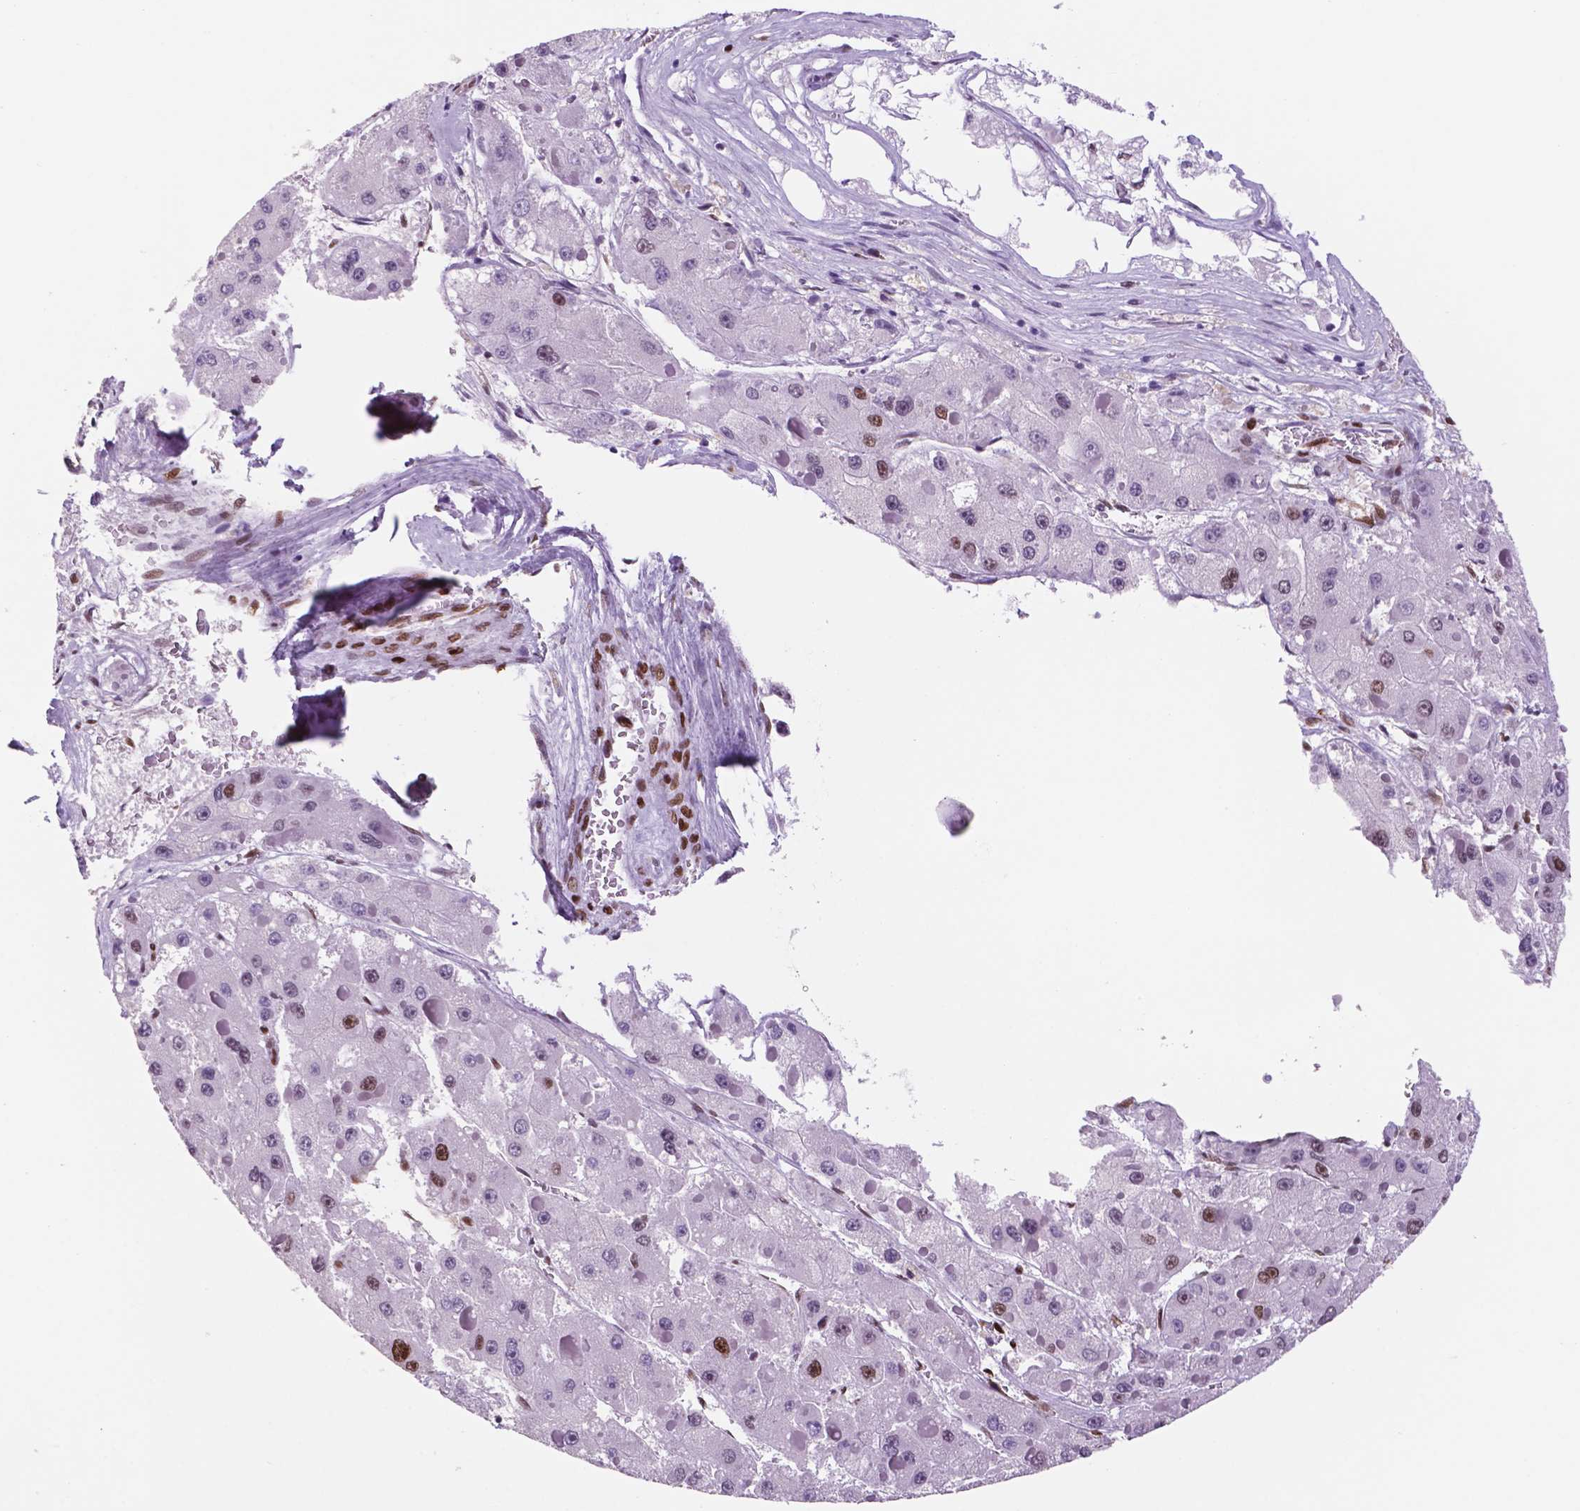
{"staining": {"intensity": "strong", "quantity": "<25%", "location": "nuclear"}, "tissue": "liver cancer", "cell_type": "Tumor cells", "image_type": "cancer", "snomed": [{"axis": "morphology", "description": "Carcinoma, Hepatocellular, NOS"}, {"axis": "topography", "description": "Liver"}], "caption": "Immunohistochemical staining of human hepatocellular carcinoma (liver) reveals medium levels of strong nuclear staining in approximately <25% of tumor cells. (Brightfield microscopy of DAB IHC at high magnification).", "gene": "MSH6", "patient": {"sex": "female", "age": 73}}